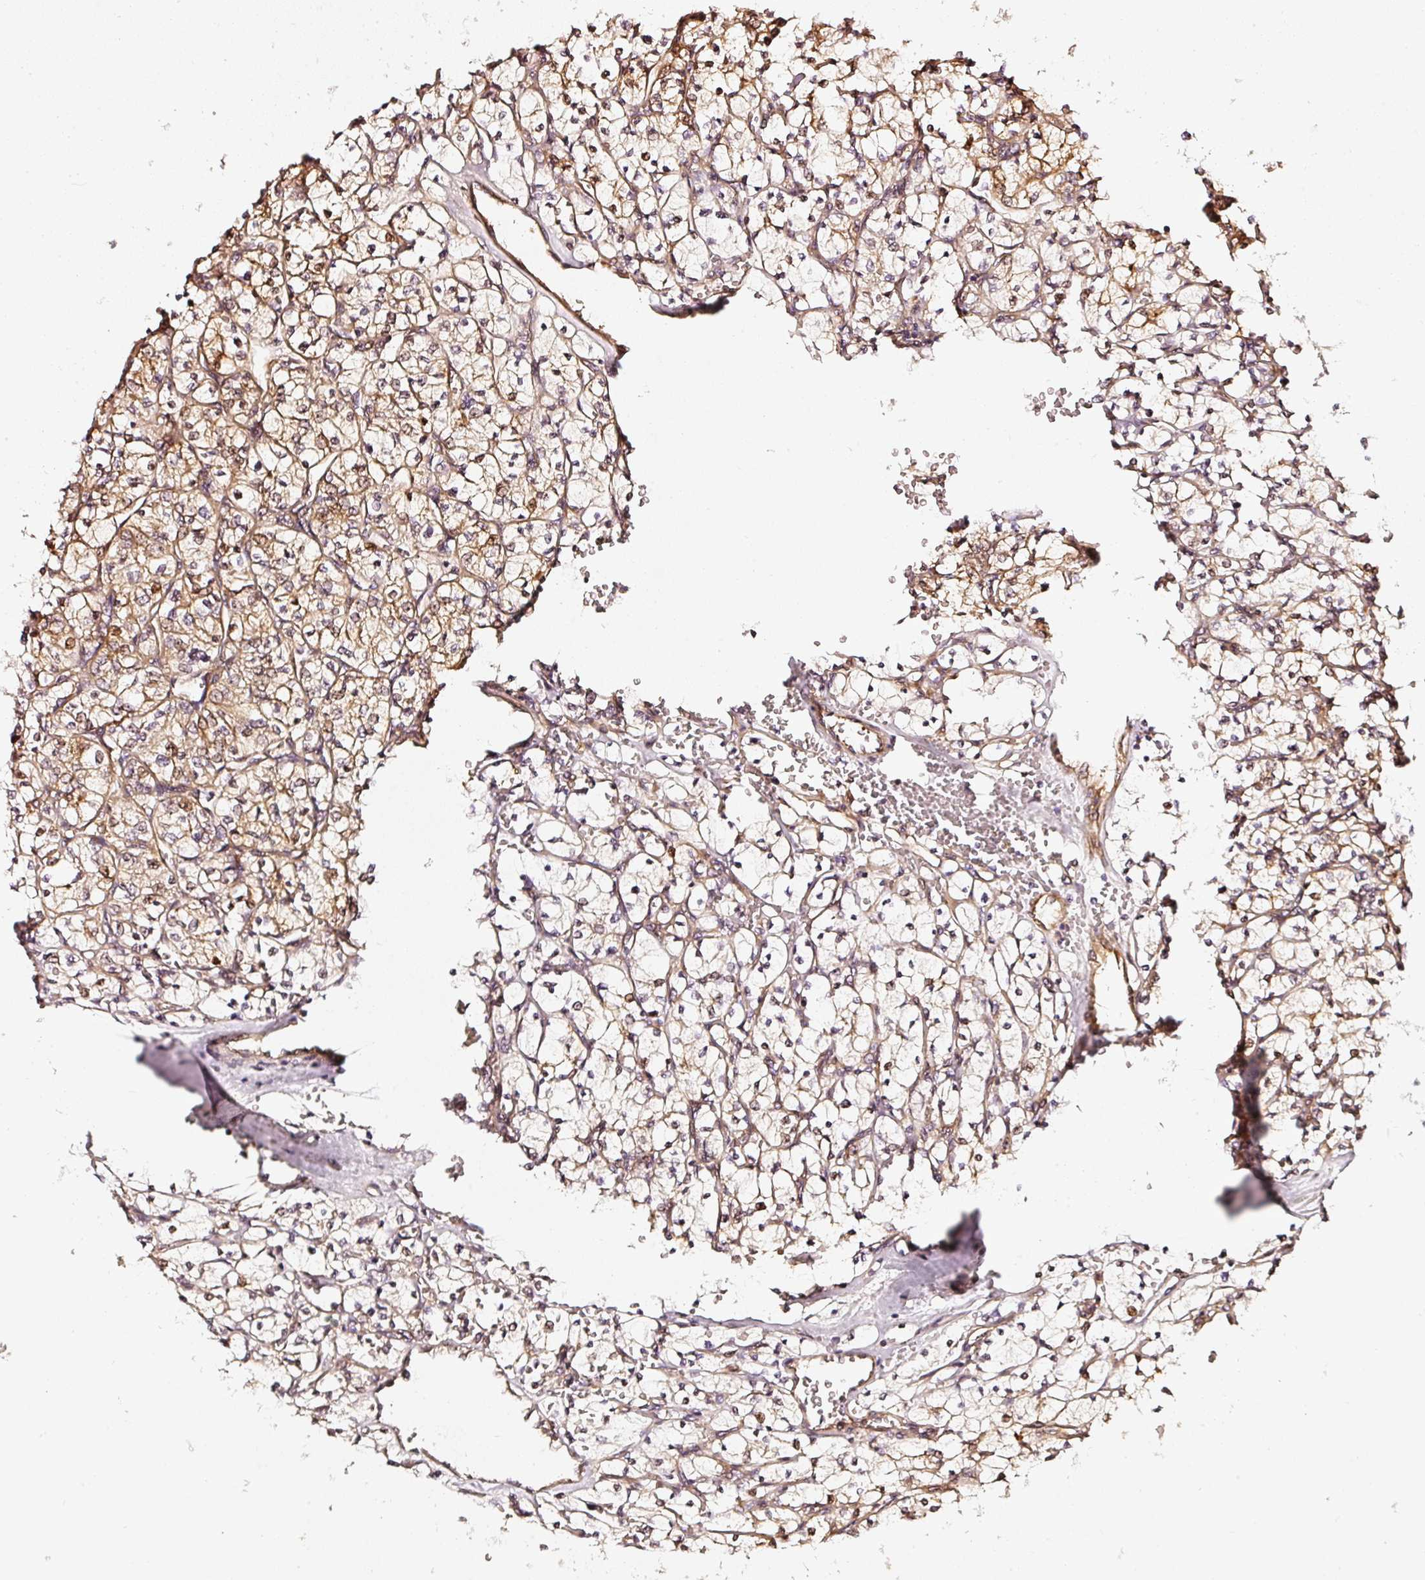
{"staining": {"intensity": "moderate", "quantity": ">75%", "location": "cytoplasmic/membranous"}, "tissue": "renal cancer", "cell_type": "Tumor cells", "image_type": "cancer", "snomed": [{"axis": "morphology", "description": "Adenocarcinoma, NOS"}, {"axis": "topography", "description": "Kidney"}], "caption": "Moderate cytoplasmic/membranous protein expression is present in approximately >75% of tumor cells in adenocarcinoma (renal). The protein of interest is shown in brown color, while the nuclei are stained blue.", "gene": "ASMTL", "patient": {"sex": "female", "age": 64}}